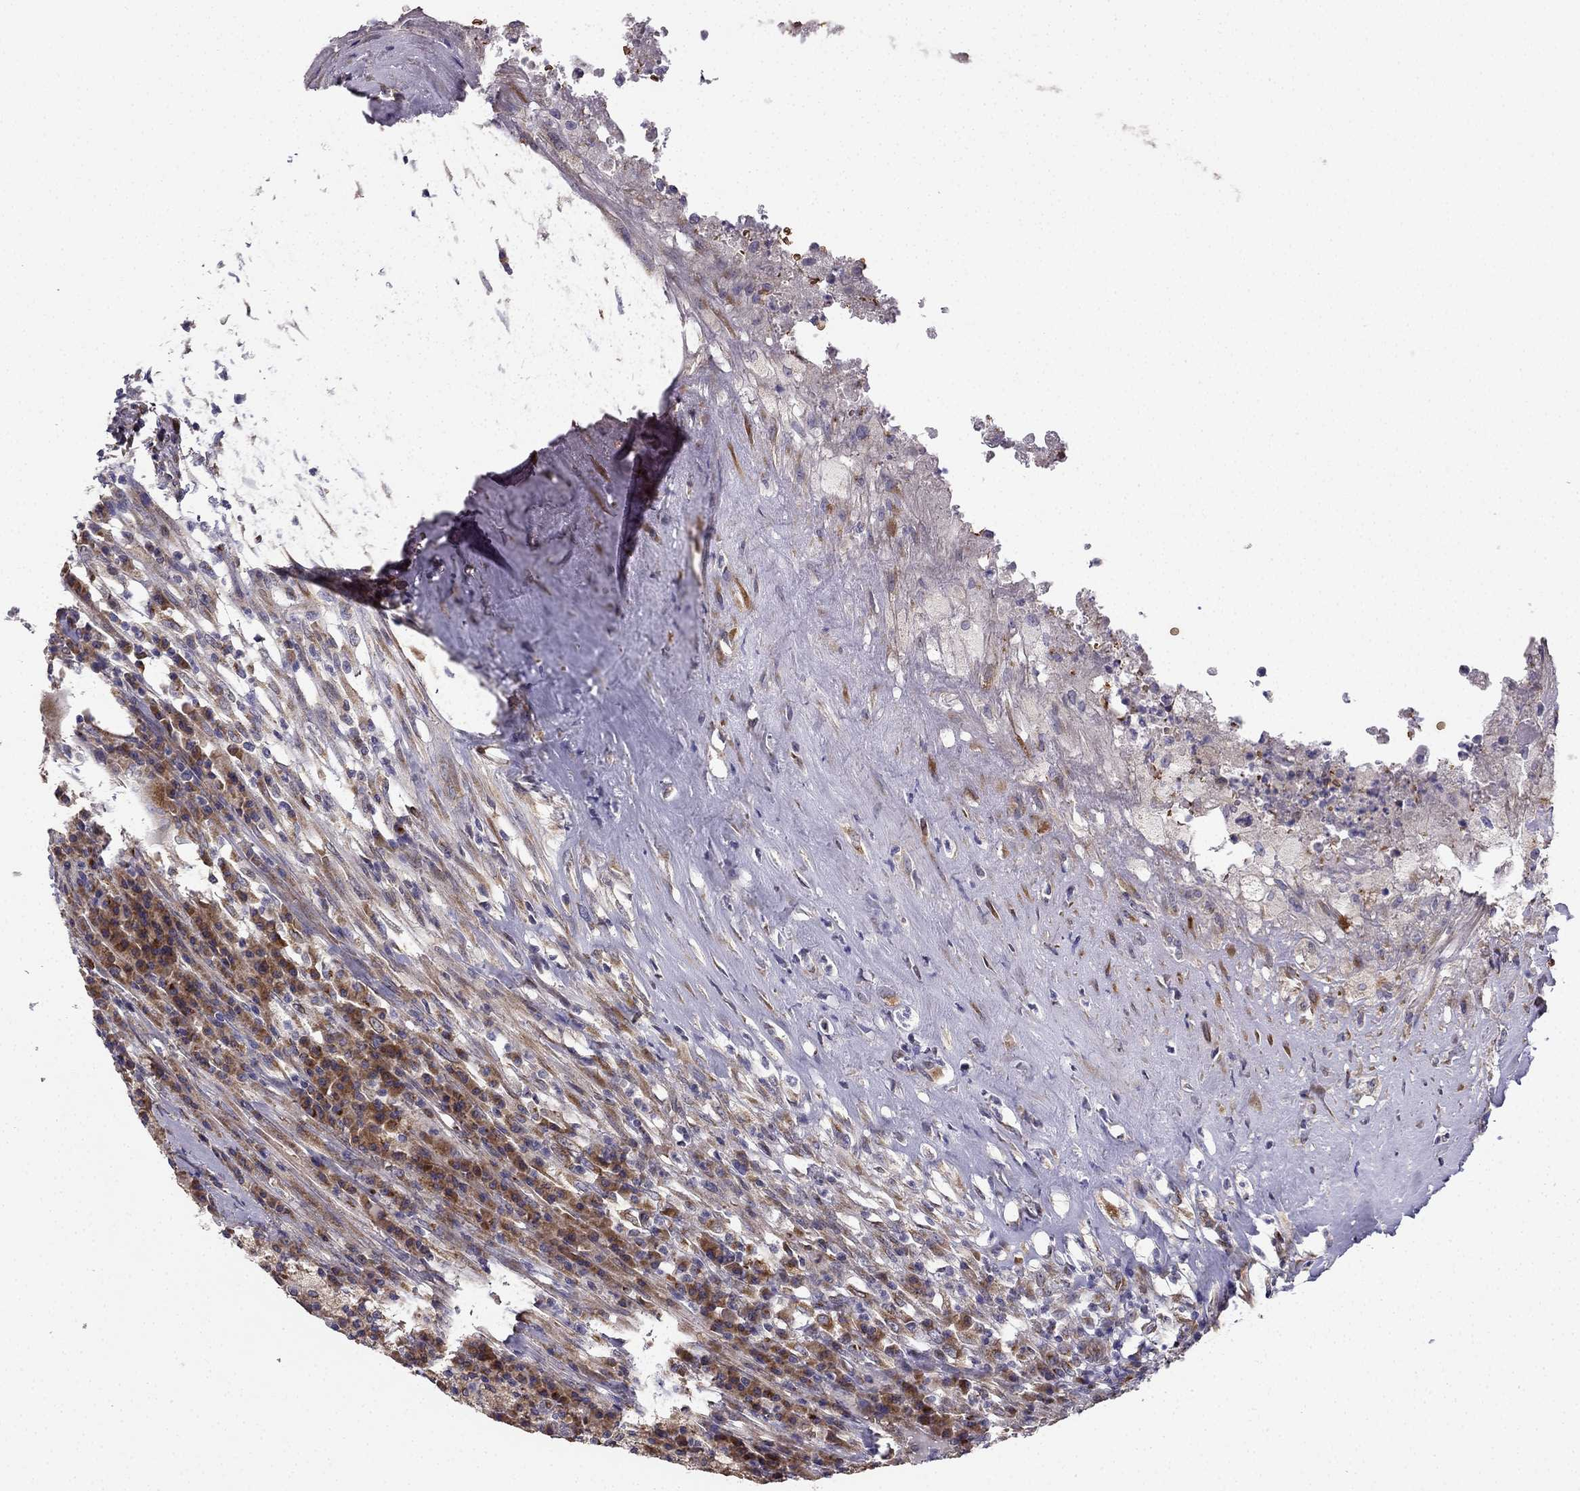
{"staining": {"intensity": "strong", "quantity": "<25%", "location": "cytoplasmic/membranous"}, "tissue": "testis cancer", "cell_type": "Tumor cells", "image_type": "cancer", "snomed": [{"axis": "morphology", "description": "Necrosis, NOS"}, {"axis": "morphology", "description": "Carcinoma, Embryonal, NOS"}, {"axis": "topography", "description": "Testis"}], "caption": "This photomicrograph shows immunohistochemistry (IHC) staining of human testis cancer (embryonal carcinoma), with medium strong cytoplasmic/membranous expression in about <25% of tumor cells.", "gene": "B4GALT7", "patient": {"sex": "male", "age": 19}}